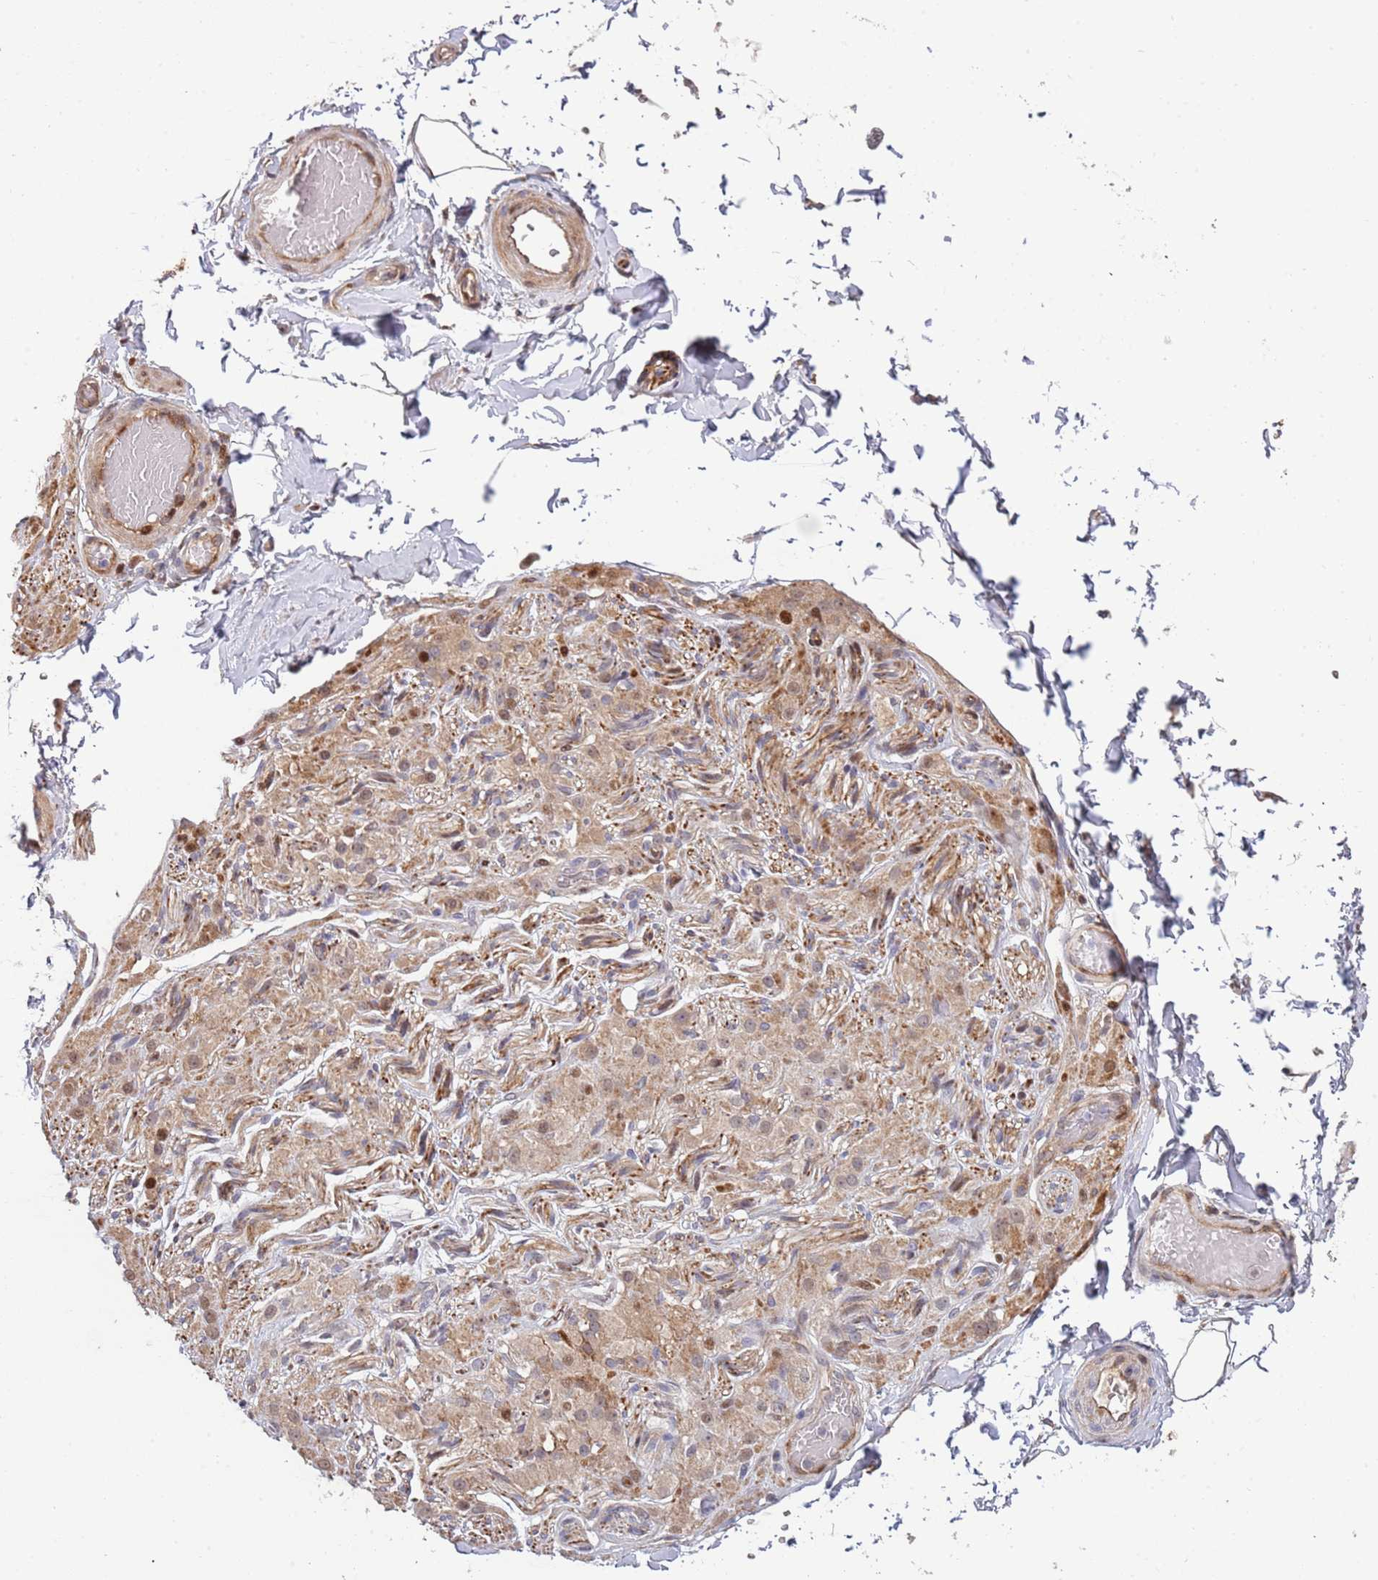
{"staining": {"intensity": "negative", "quantity": "none", "location": "none"}, "tissue": "adipose tissue", "cell_type": "Adipocytes", "image_type": "normal", "snomed": [{"axis": "morphology", "description": "Normal tissue, NOS"}, {"axis": "topography", "description": "Soft tissue"}, {"axis": "topography", "description": "Vascular tissue"}, {"axis": "topography", "description": "Peripheral nerve tissue"}], "caption": "Image shows no protein staining in adipocytes of unremarkable adipose tissue. Brightfield microscopy of immunohistochemistry stained with DAB (3,3'-diaminobenzidine) (brown) and hematoxylin (blue), captured at high magnification.", "gene": "SYNDIG1L", "patient": {"sex": "male", "age": 32}}